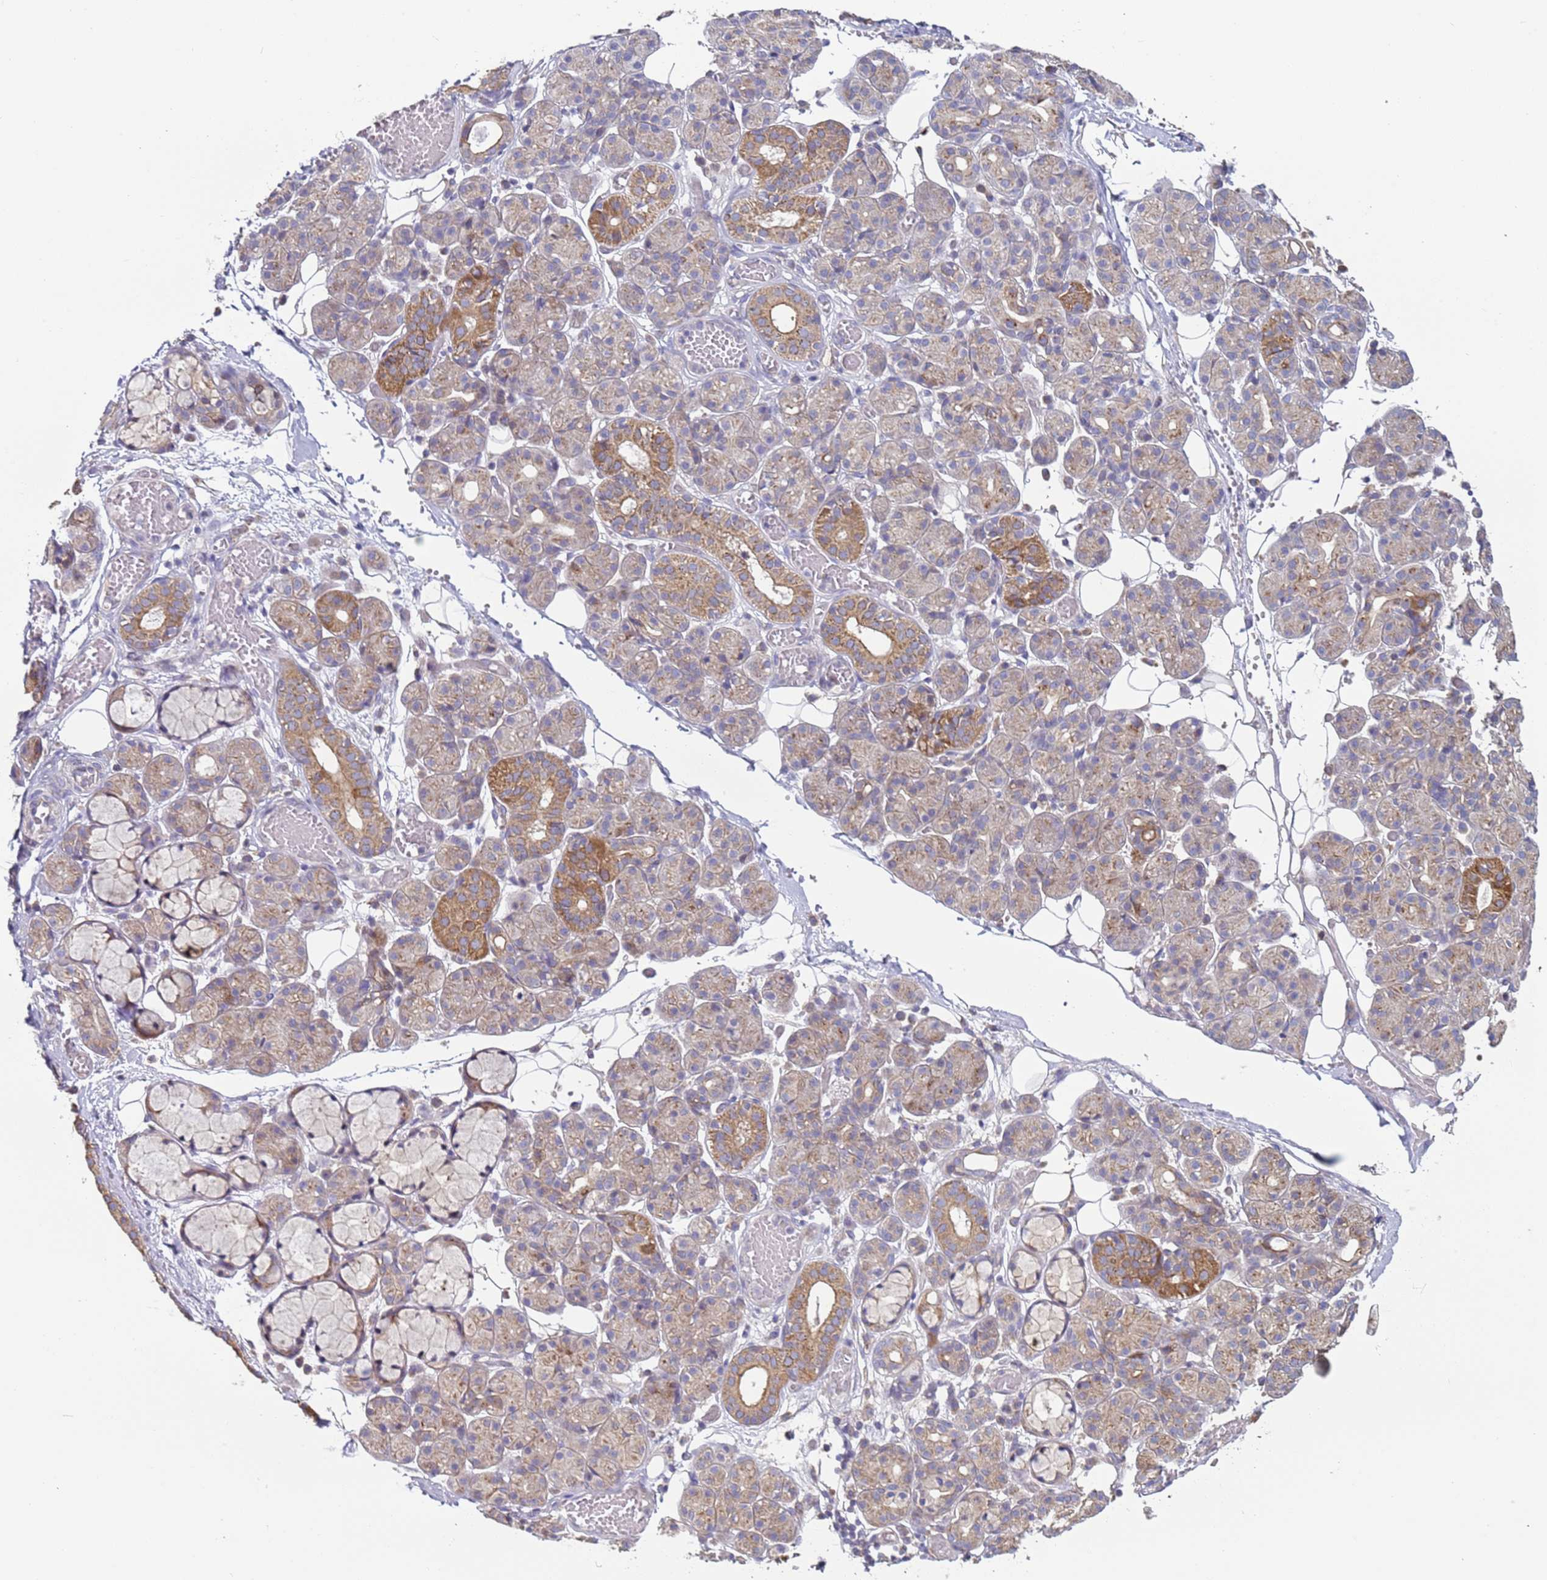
{"staining": {"intensity": "moderate", "quantity": "<25%", "location": "cytoplasmic/membranous"}, "tissue": "salivary gland", "cell_type": "Glandular cells", "image_type": "normal", "snomed": [{"axis": "morphology", "description": "Normal tissue, NOS"}, {"axis": "topography", "description": "Salivary gland"}], "caption": "Immunohistochemical staining of benign salivary gland reveals moderate cytoplasmic/membranous protein positivity in about <25% of glandular cells. Using DAB (3,3'-diaminobenzidine) (brown) and hematoxylin (blue) stains, captured at high magnification using brightfield microscopy.", "gene": "DIP2B", "patient": {"sex": "male", "age": 63}}